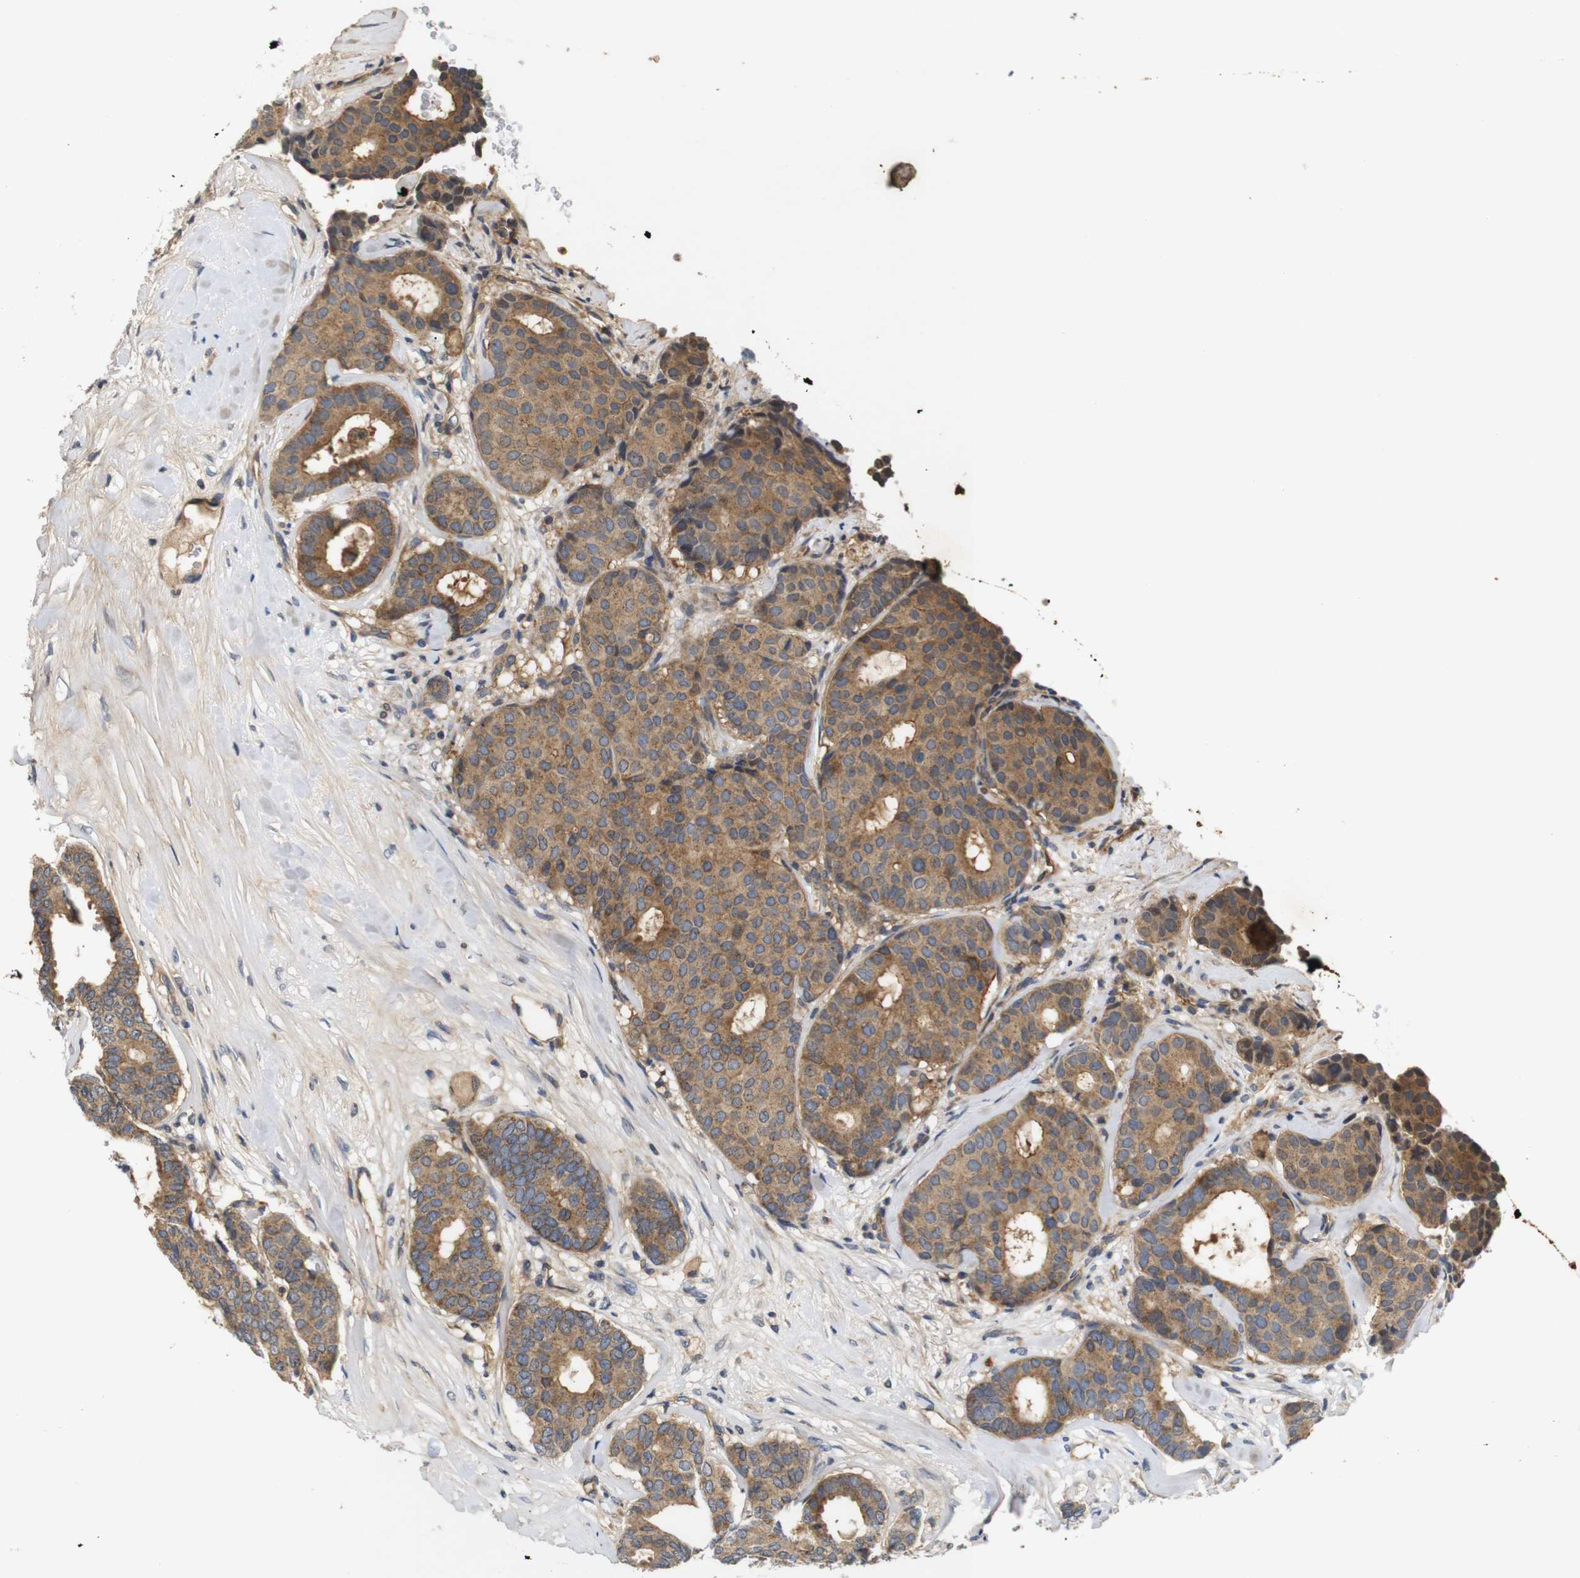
{"staining": {"intensity": "moderate", "quantity": ">75%", "location": "cytoplasmic/membranous"}, "tissue": "breast cancer", "cell_type": "Tumor cells", "image_type": "cancer", "snomed": [{"axis": "morphology", "description": "Duct carcinoma"}, {"axis": "topography", "description": "Breast"}], "caption": "High-power microscopy captured an immunohistochemistry (IHC) histopathology image of infiltrating ductal carcinoma (breast), revealing moderate cytoplasmic/membranous expression in approximately >75% of tumor cells.", "gene": "RIPK1", "patient": {"sex": "female", "age": 75}}